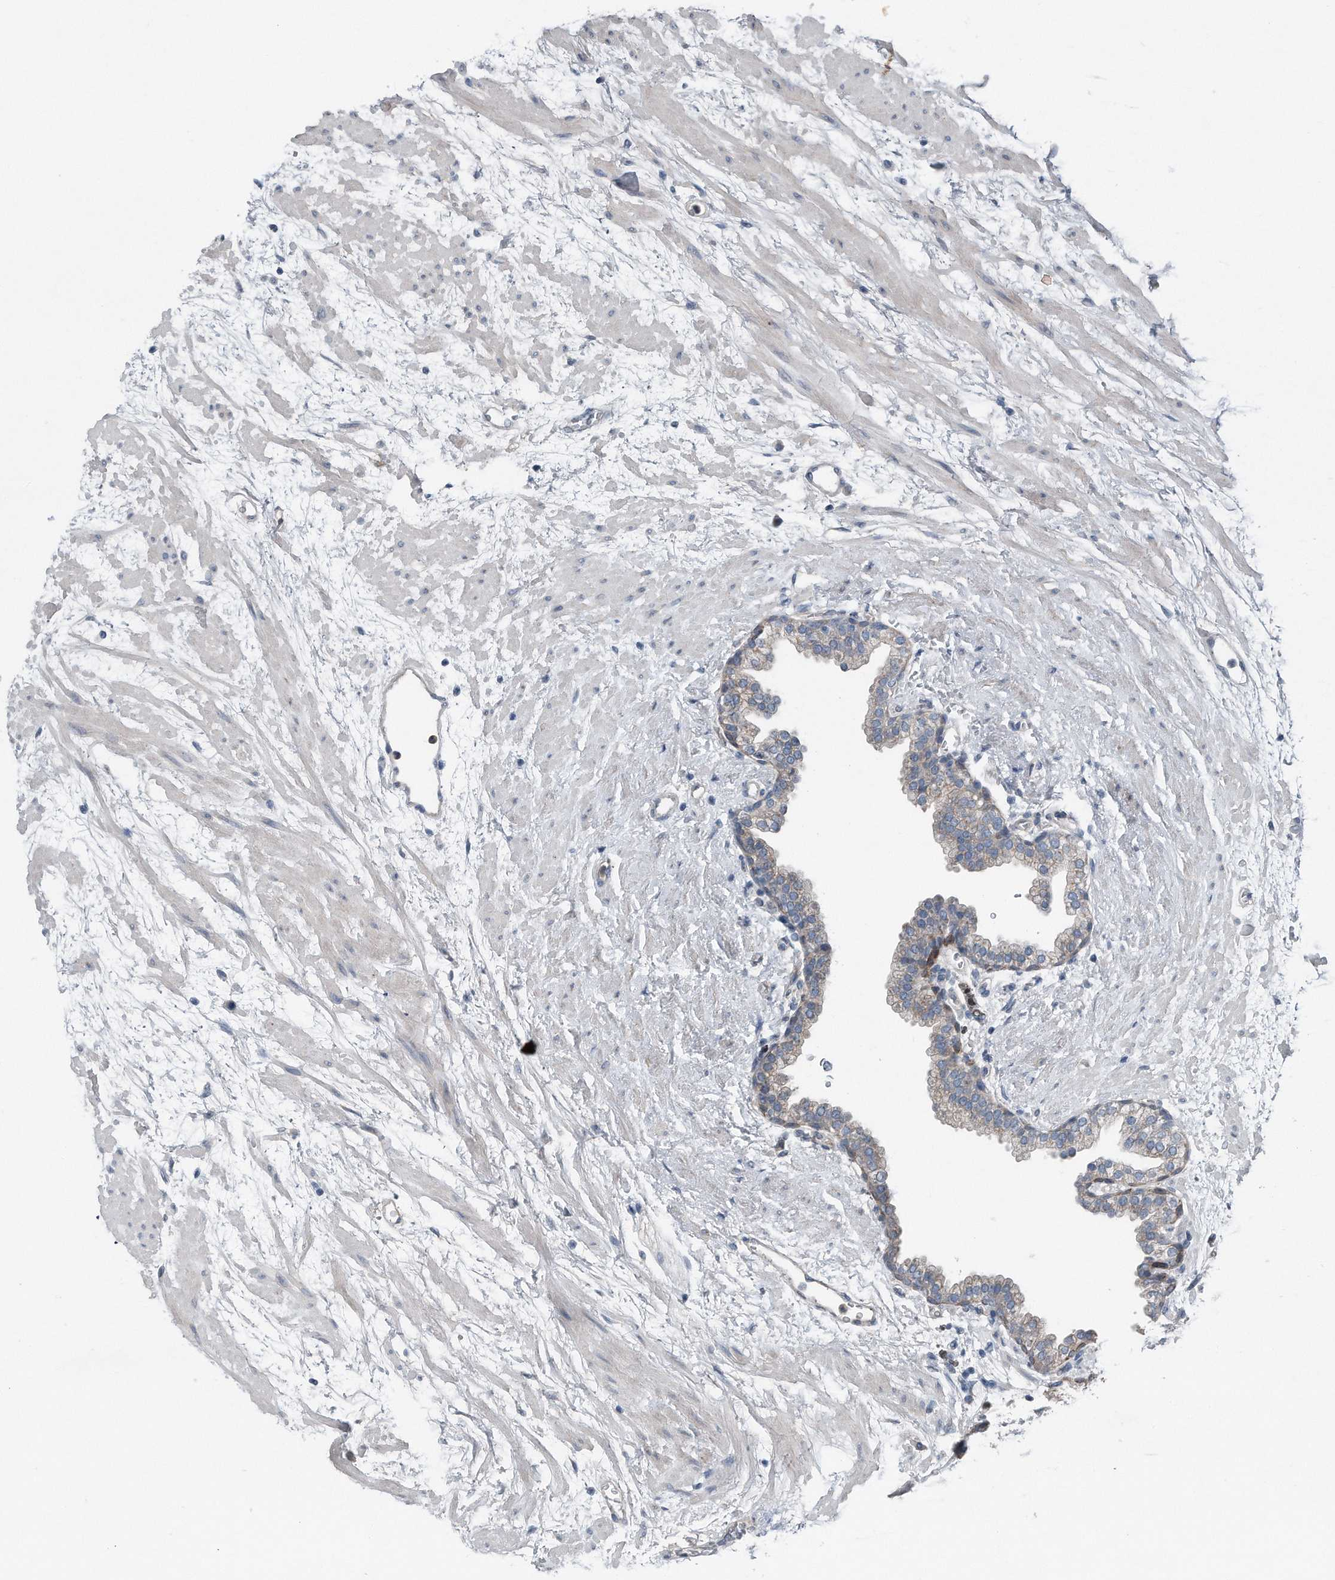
{"staining": {"intensity": "weak", "quantity": "<25%", "location": "cytoplasmic/membranous"}, "tissue": "prostate", "cell_type": "Glandular cells", "image_type": "normal", "snomed": [{"axis": "morphology", "description": "Normal tissue, NOS"}, {"axis": "topography", "description": "Prostate"}], "caption": "The histopathology image demonstrates no staining of glandular cells in unremarkable prostate.", "gene": "YRDC", "patient": {"sex": "male", "age": 48}}